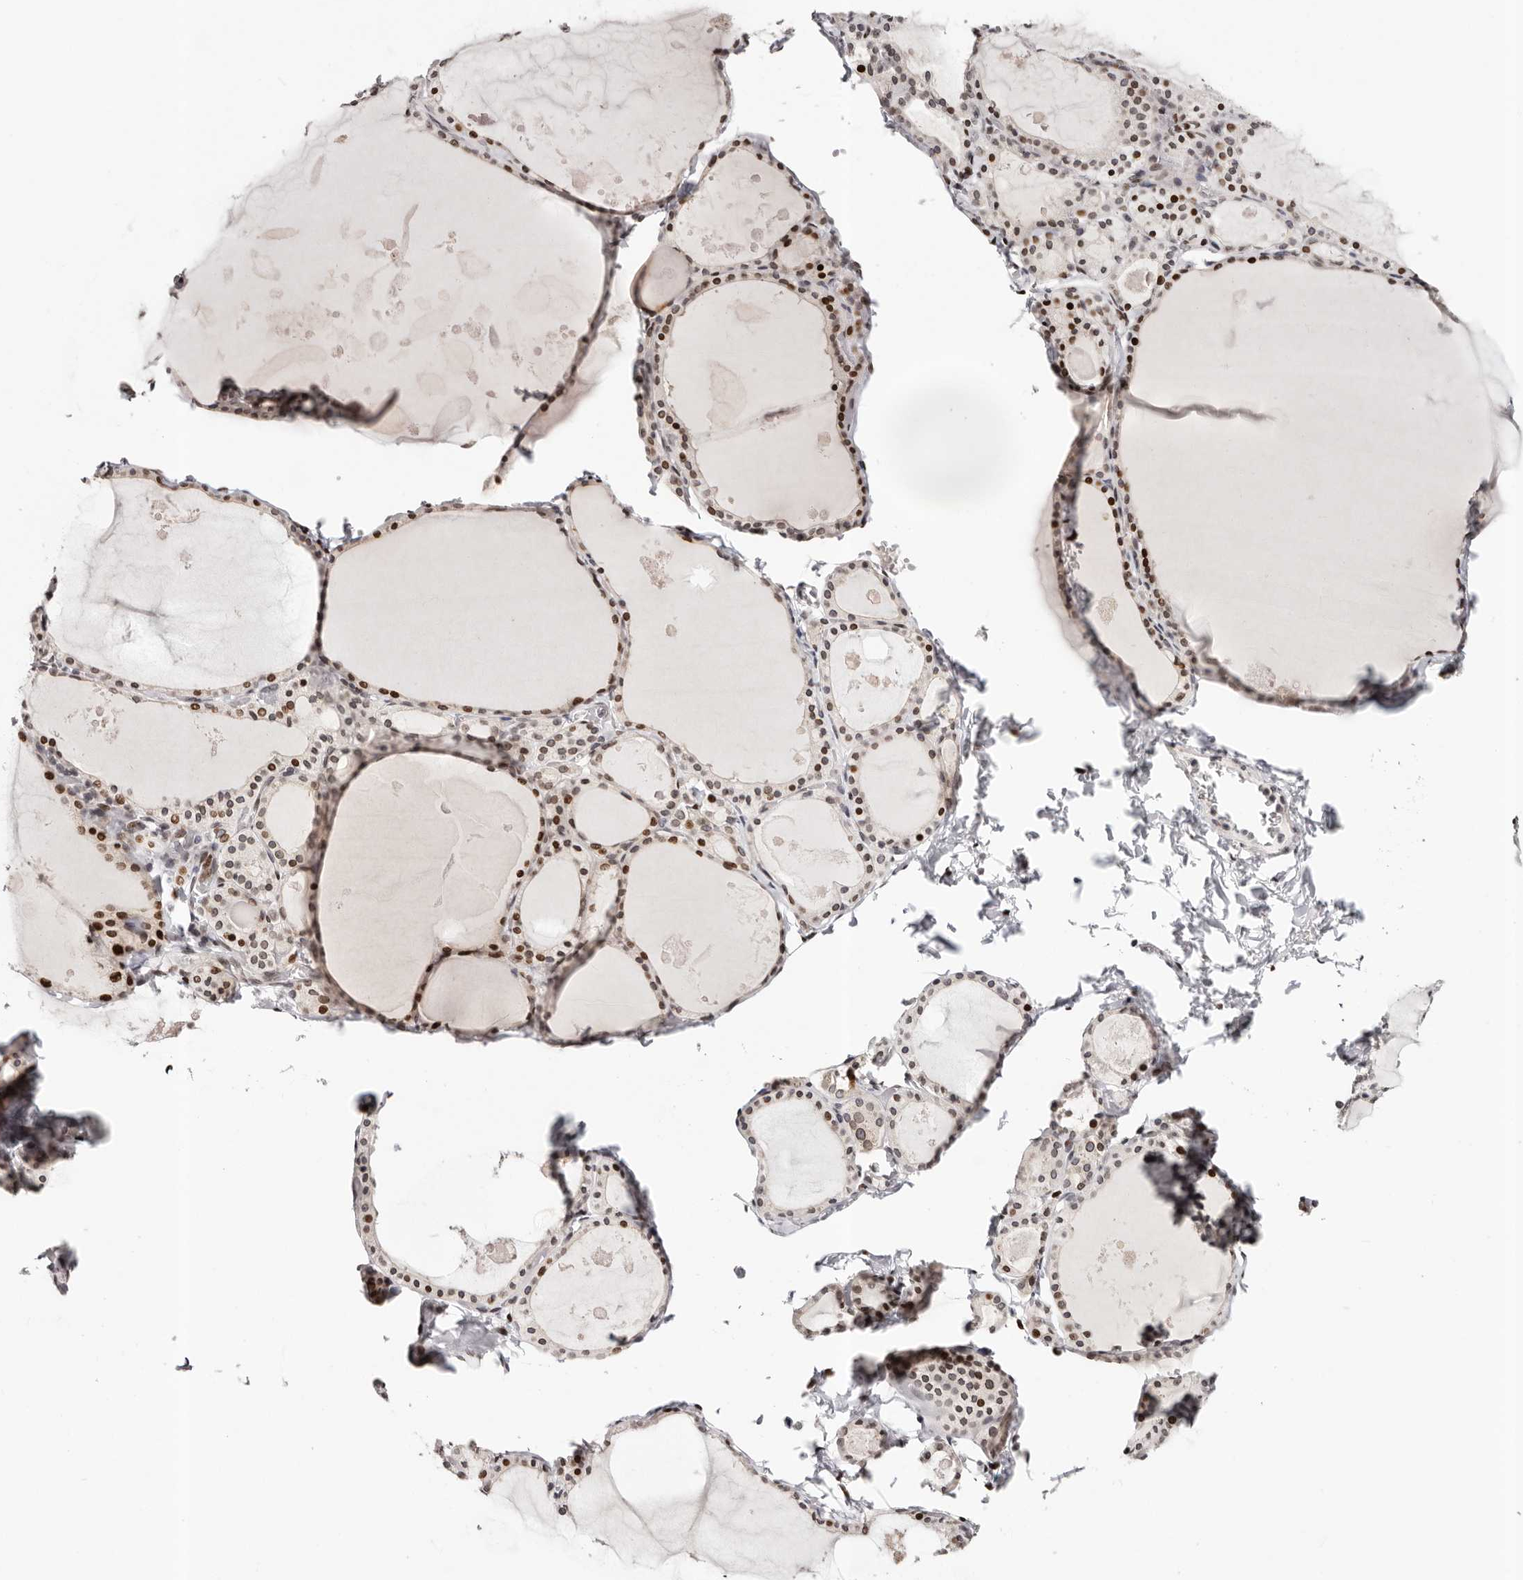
{"staining": {"intensity": "moderate", "quantity": "25%-75%", "location": "nuclear"}, "tissue": "thyroid gland", "cell_type": "Glandular cells", "image_type": "normal", "snomed": [{"axis": "morphology", "description": "Normal tissue, NOS"}, {"axis": "topography", "description": "Thyroid gland"}], "caption": "Protein expression analysis of benign human thyroid gland reveals moderate nuclear staining in approximately 25%-75% of glandular cells. Immunohistochemistry stains the protein of interest in brown and the nuclei are stained blue.", "gene": "NUP153", "patient": {"sex": "male", "age": 56}}